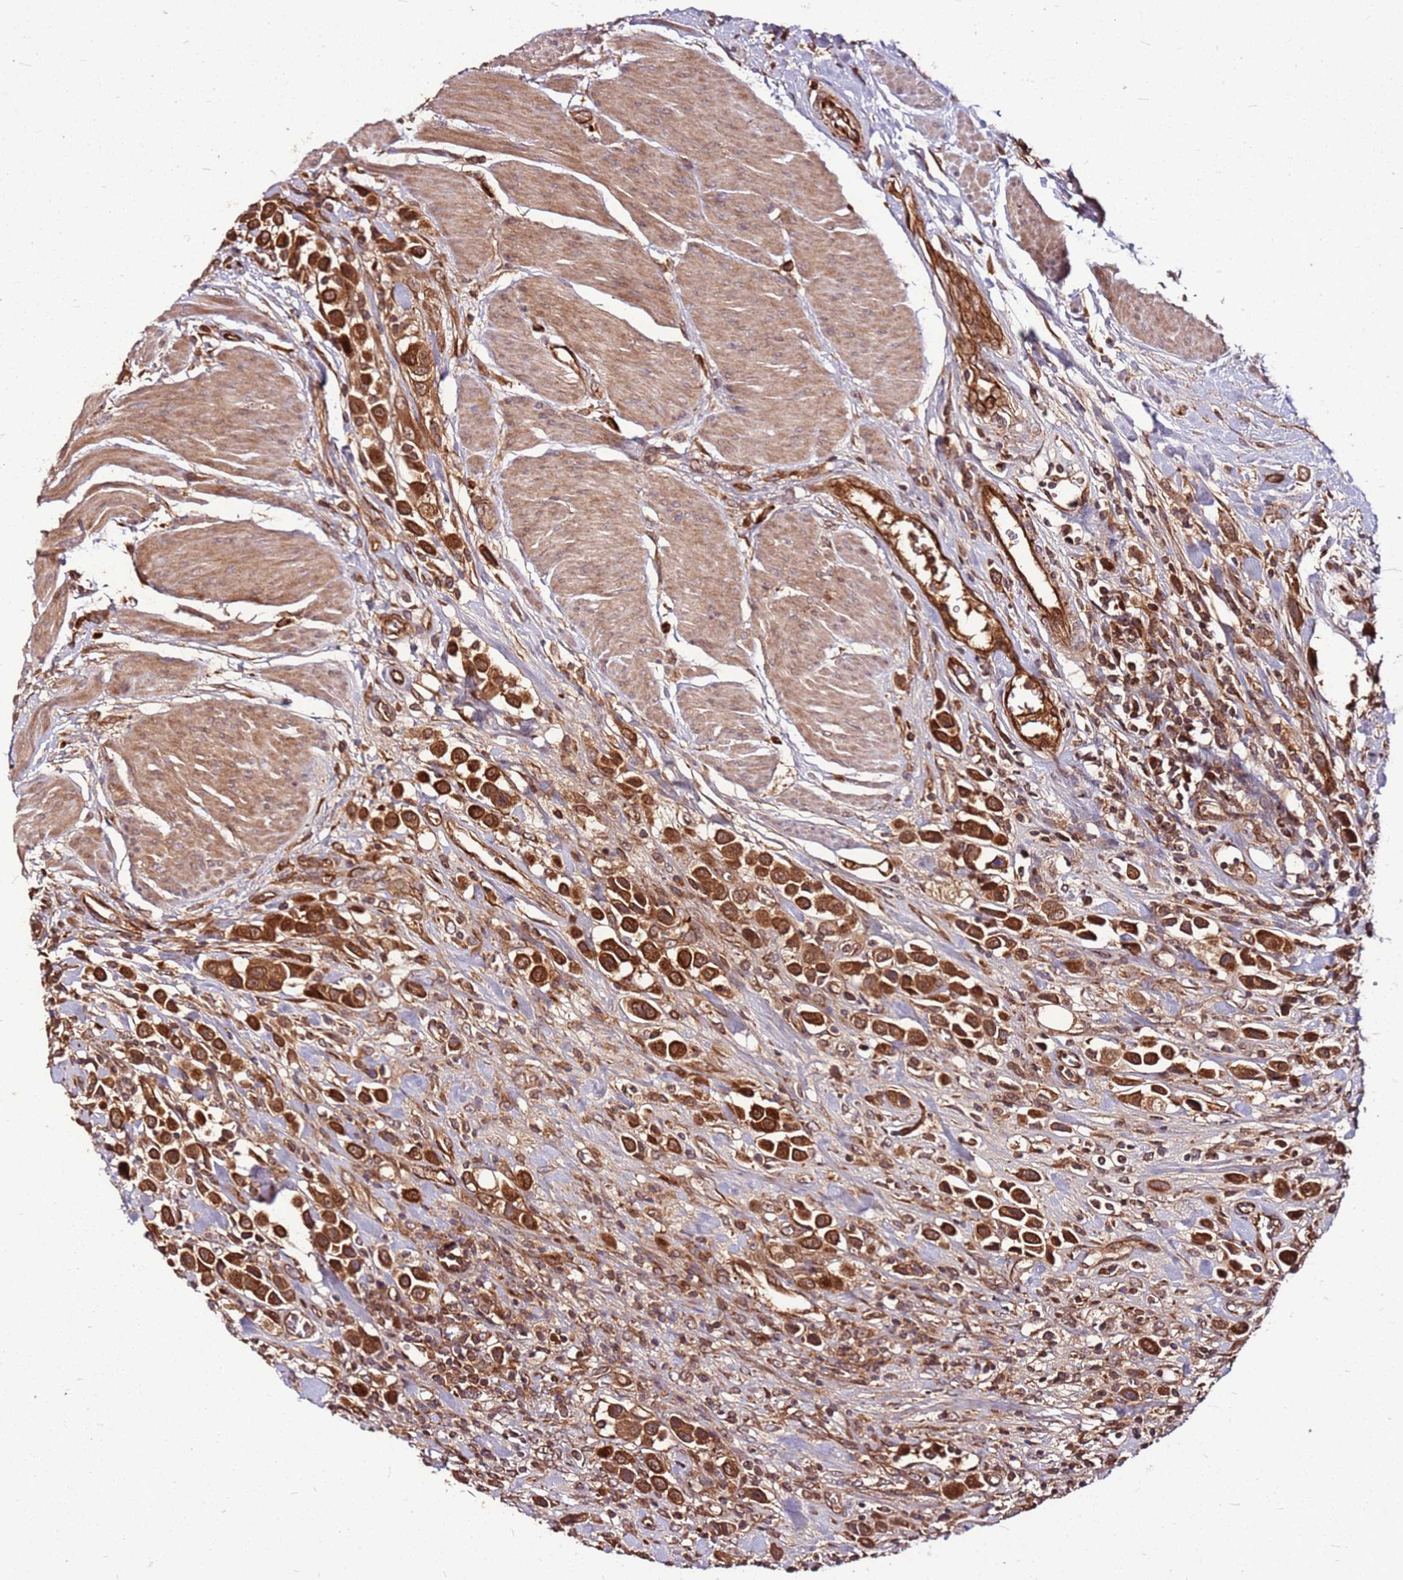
{"staining": {"intensity": "strong", "quantity": ">75%", "location": "cytoplasmic/membranous"}, "tissue": "urothelial cancer", "cell_type": "Tumor cells", "image_type": "cancer", "snomed": [{"axis": "morphology", "description": "Urothelial carcinoma, High grade"}, {"axis": "topography", "description": "Urinary bladder"}], "caption": "The micrograph demonstrates a brown stain indicating the presence of a protein in the cytoplasmic/membranous of tumor cells in urothelial cancer.", "gene": "LYPLAL1", "patient": {"sex": "male", "age": 50}}